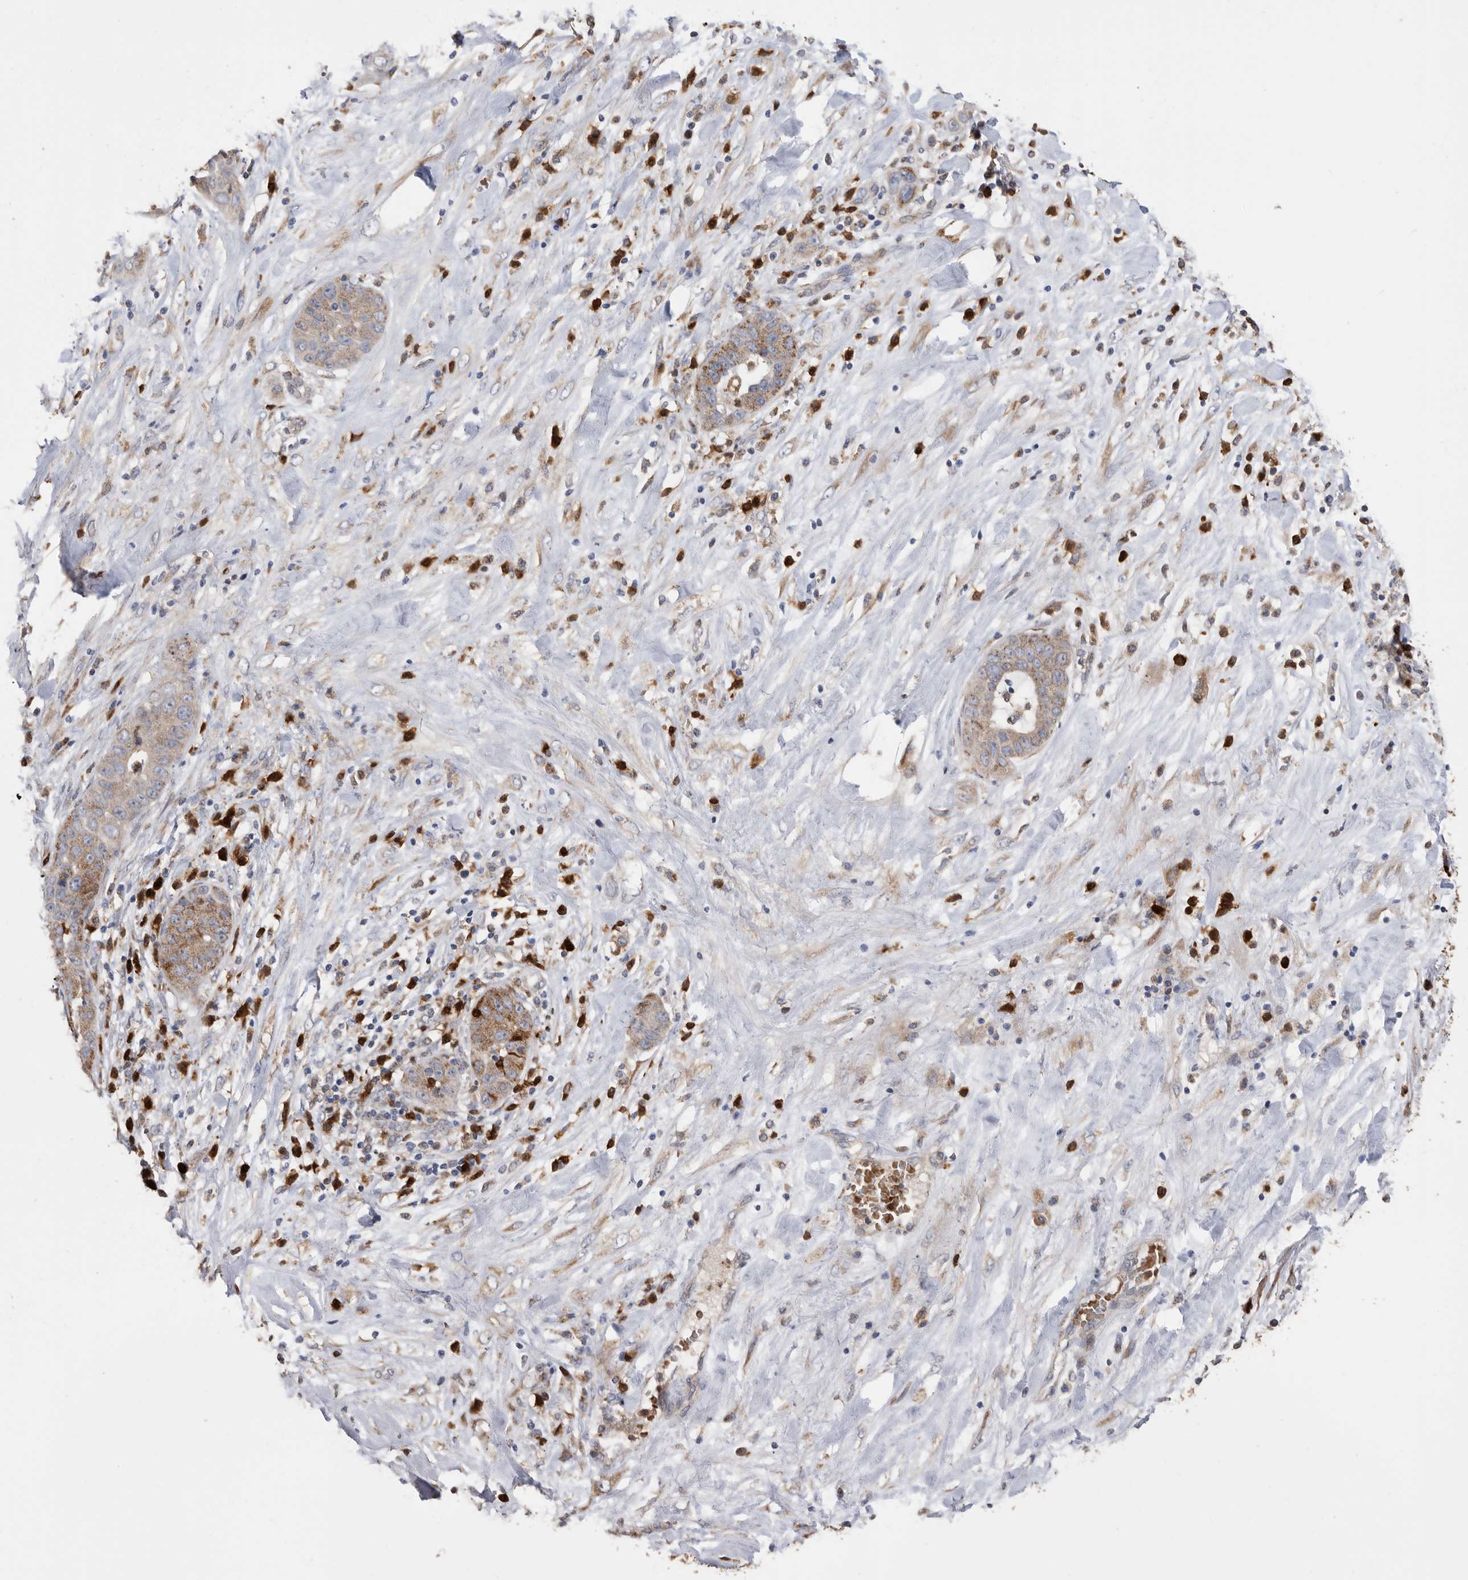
{"staining": {"intensity": "moderate", "quantity": ">75%", "location": "cytoplasmic/membranous"}, "tissue": "liver cancer", "cell_type": "Tumor cells", "image_type": "cancer", "snomed": [{"axis": "morphology", "description": "Cholangiocarcinoma"}, {"axis": "topography", "description": "Liver"}], "caption": "IHC of human liver cholangiocarcinoma demonstrates medium levels of moderate cytoplasmic/membranous expression in approximately >75% of tumor cells. The staining was performed using DAB to visualize the protein expression in brown, while the nuclei were stained in blue with hematoxylin (Magnification: 20x).", "gene": "CRISPLD2", "patient": {"sex": "female", "age": 52}}